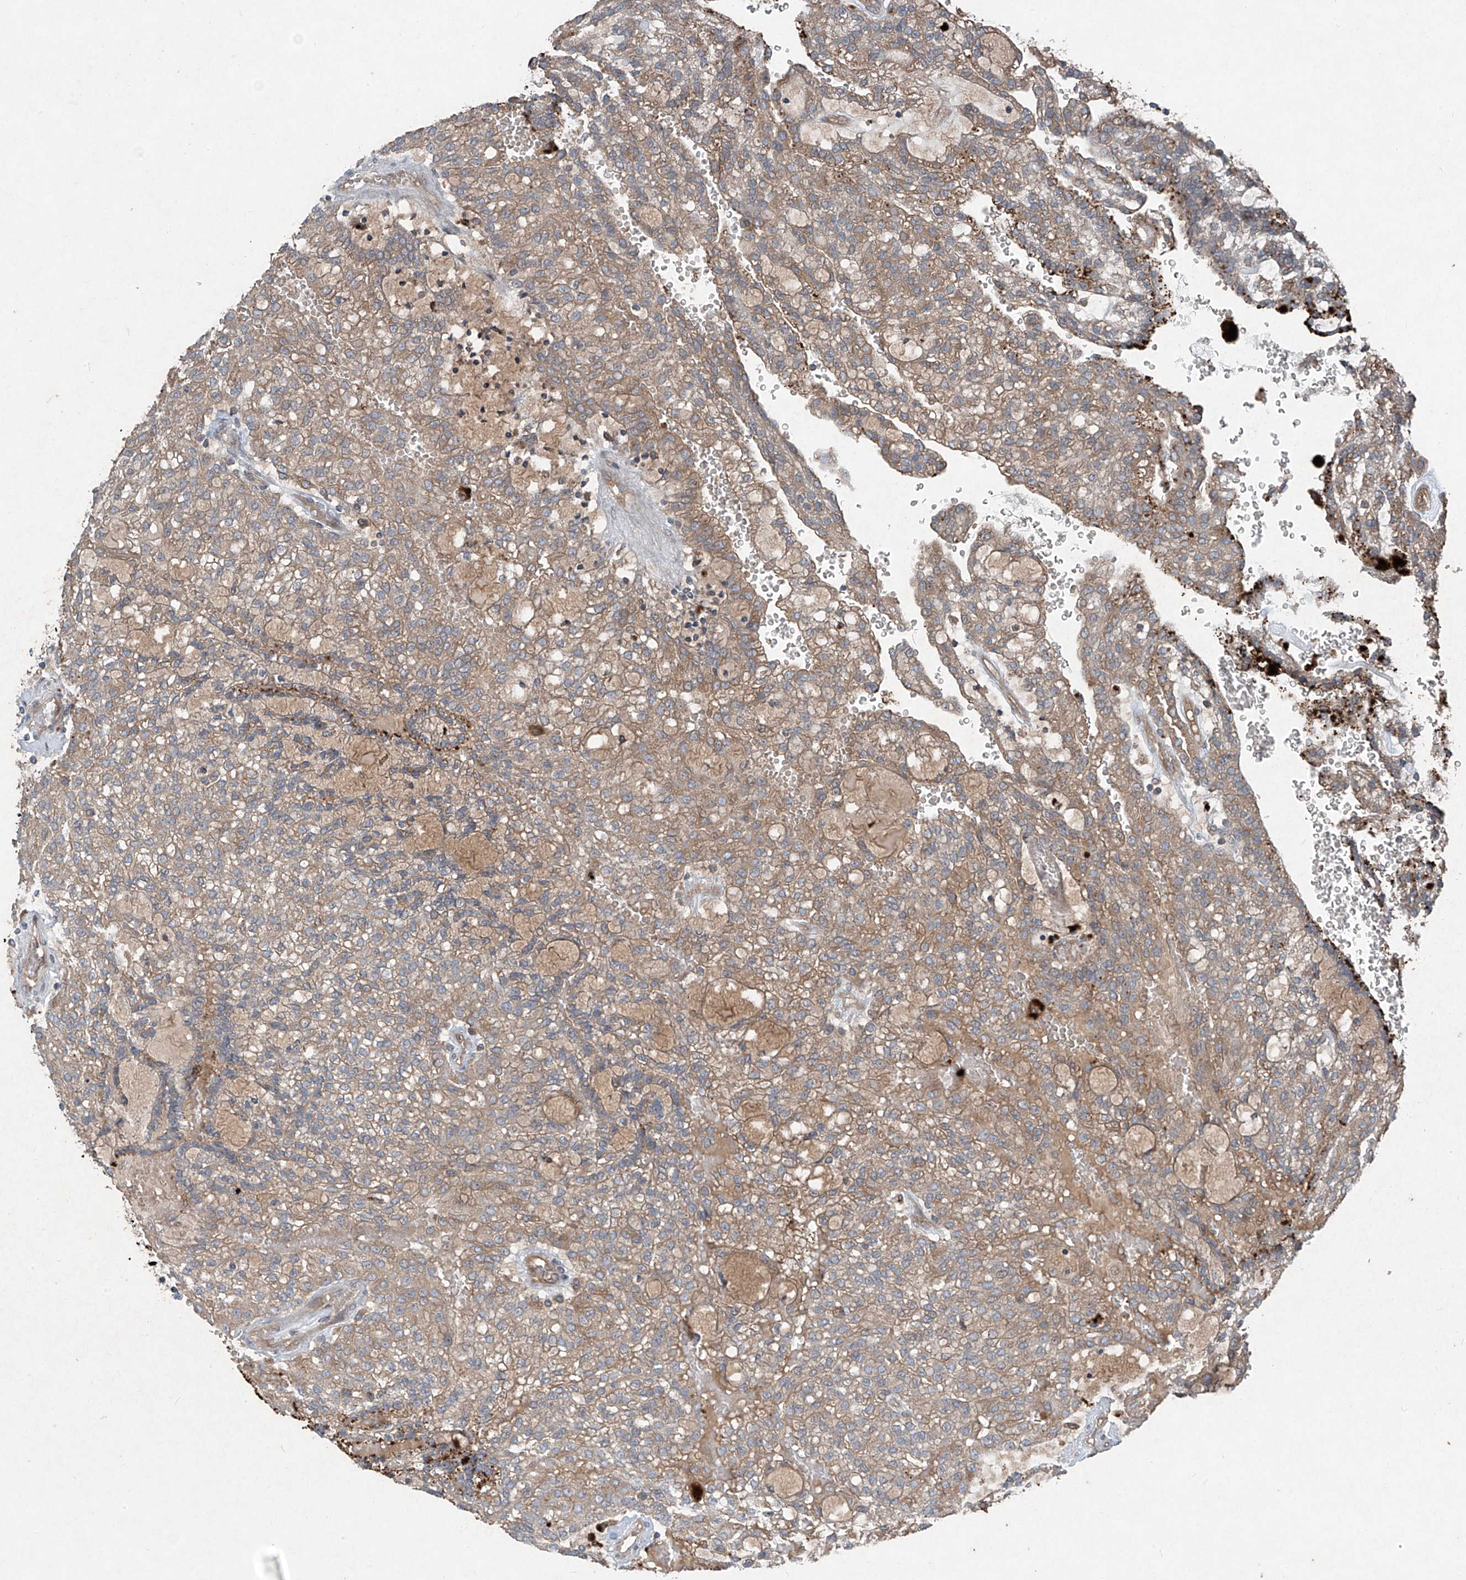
{"staining": {"intensity": "moderate", "quantity": ">75%", "location": "cytoplasmic/membranous"}, "tissue": "renal cancer", "cell_type": "Tumor cells", "image_type": "cancer", "snomed": [{"axis": "morphology", "description": "Adenocarcinoma, NOS"}, {"axis": "topography", "description": "Kidney"}], "caption": "Adenocarcinoma (renal) stained with a protein marker demonstrates moderate staining in tumor cells.", "gene": "FOXRED2", "patient": {"sex": "male", "age": 63}}